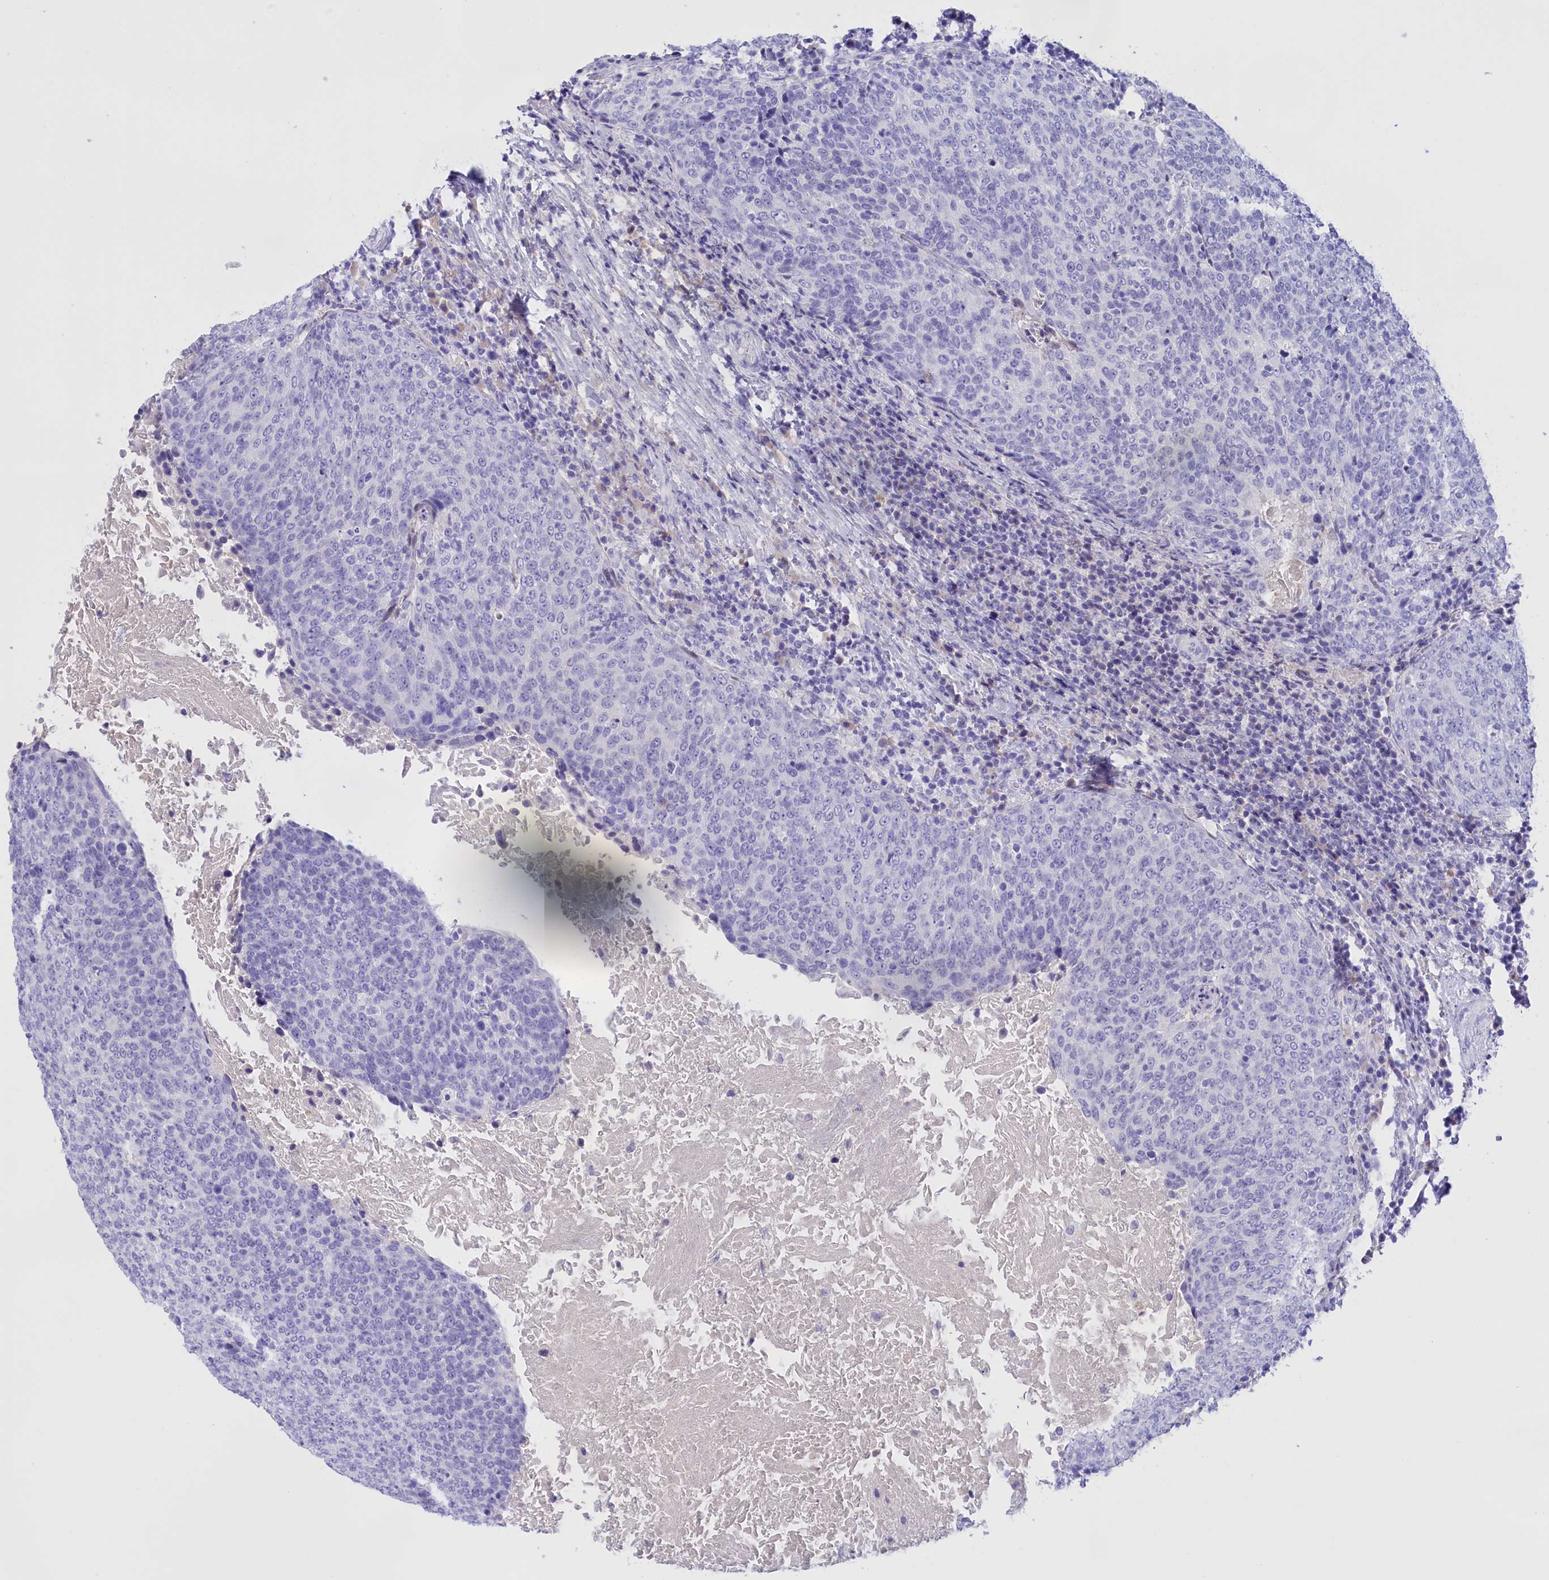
{"staining": {"intensity": "negative", "quantity": "none", "location": "none"}, "tissue": "head and neck cancer", "cell_type": "Tumor cells", "image_type": "cancer", "snomed": [{"axis": "morphology", "description": "Squamous cell carcinoma, NOS"}, {"axis": "morphology", "description": "Squamous cell carcinoma, metastatic, NOS"}, {"axis": "topography", "description": "Lymph node"}, {"axis": "topography", "description": "Head-Neck"}], "caption": "Head and neck cancer stained for a protein using IHC exhibits no expression tumor cells.", "gene": "PROK2", "patient": {"sex": "male", "age": 62}}